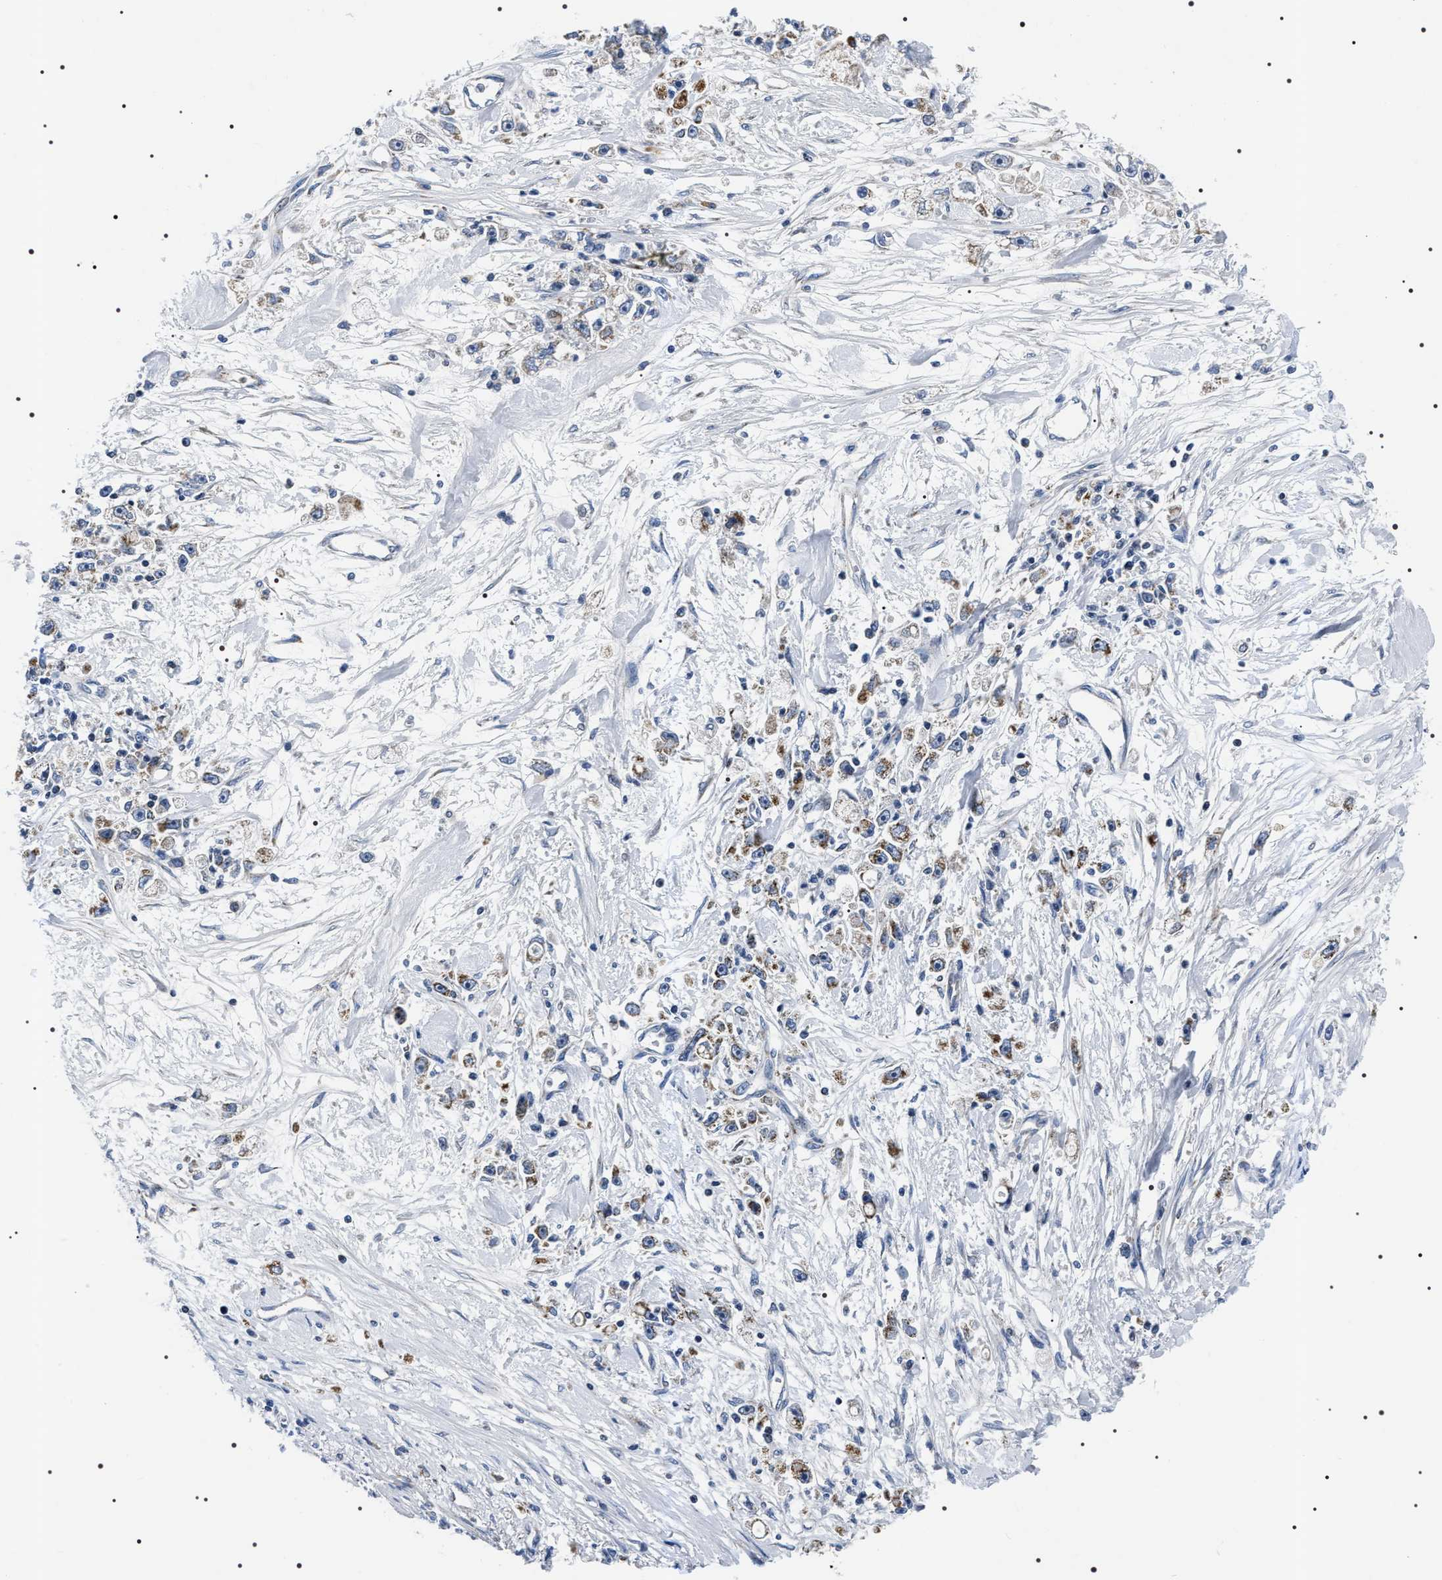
{"staining": {"intensity": "weak", "quantity": ">75%", "location": "cytoplasmic/membranous"}, "tissue": "stomach cancer", "cell_type": "Tumor cells", "image_type": "cancer", "snomed": [{"axis": "morphology", "description": "Adenocarcinoma, NOS"}, {"axis": "topography", "description": "Stomach"}], "caption": "Immunohistochemical staining of stomach adenocarcinoma reveals low levels of weak cytoplasmic/membranous expression in about >75% of tumor cells.", "gene": "NTMT1", "patient": {"sex": "female", "age": 59}}